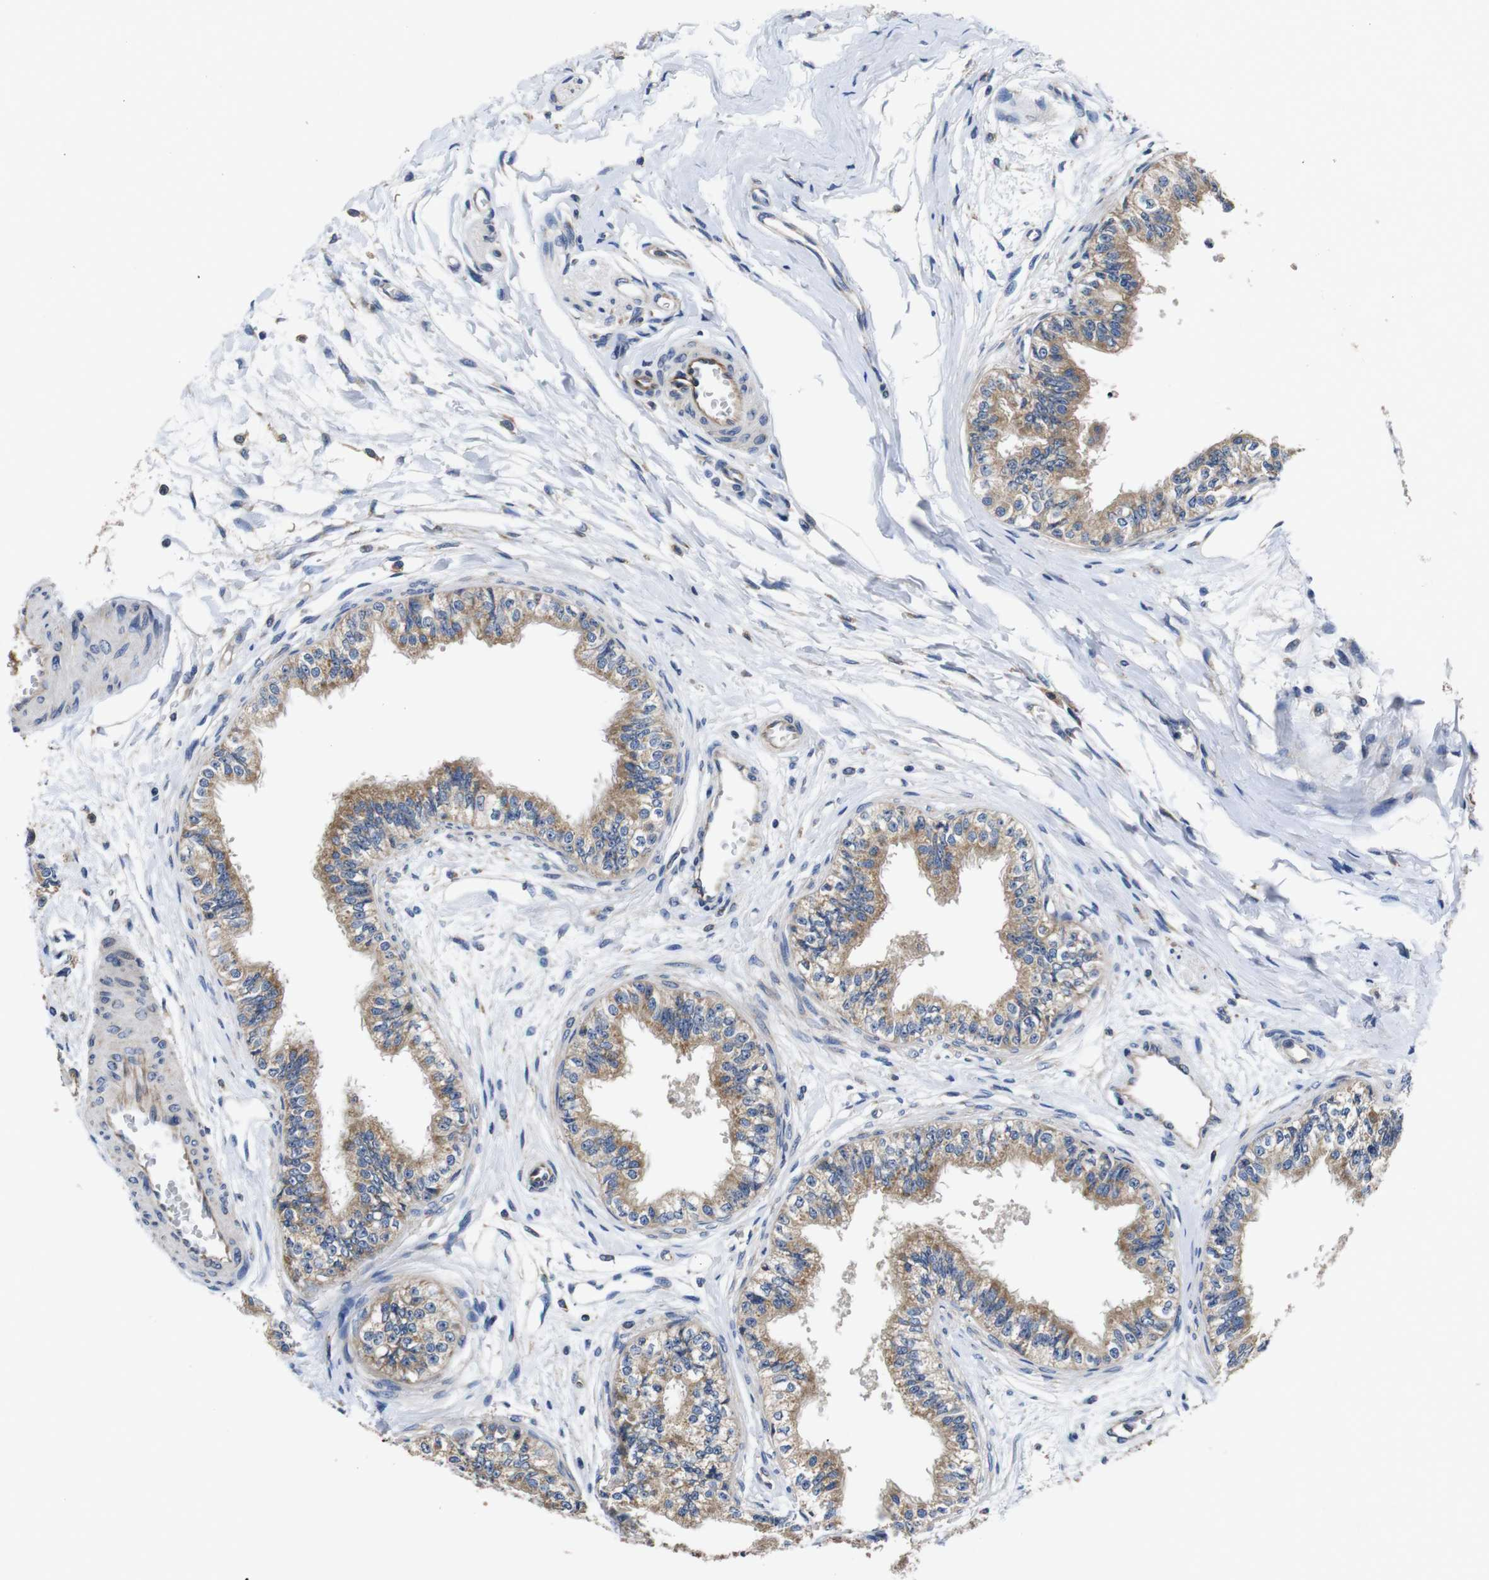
{"staining": {"intensity": "moderate", "quantity": ">75%", "location": "cytoplasmic/membranous"}, "tissue": "epididymis", "cell_type": "Glandular cells", "image_type": "normal", "snomed": [{"axis": "morphology", "description": "Normal tissue, NOS"}, {"axis": "morphology", "description": "Adenocarcinoma, metastatic, NOS"}, {"axis": "topography", "description": "Testis"}, {"axis": "topography", "description": "Epididymis"}], "caption": "Immunohistochemistry (IHC) photomicrograph of benign epididymis: human epididymis stained using immunohistochemistry exhibits medium levels of moderate protein expression localized specifically in the cytoplasmic/membranous of glandular cells, appearing as a cytoplasmic/membranous brown color.", "gene": "MARCHF7", "patient": {"sex": "male", "age": 26}}